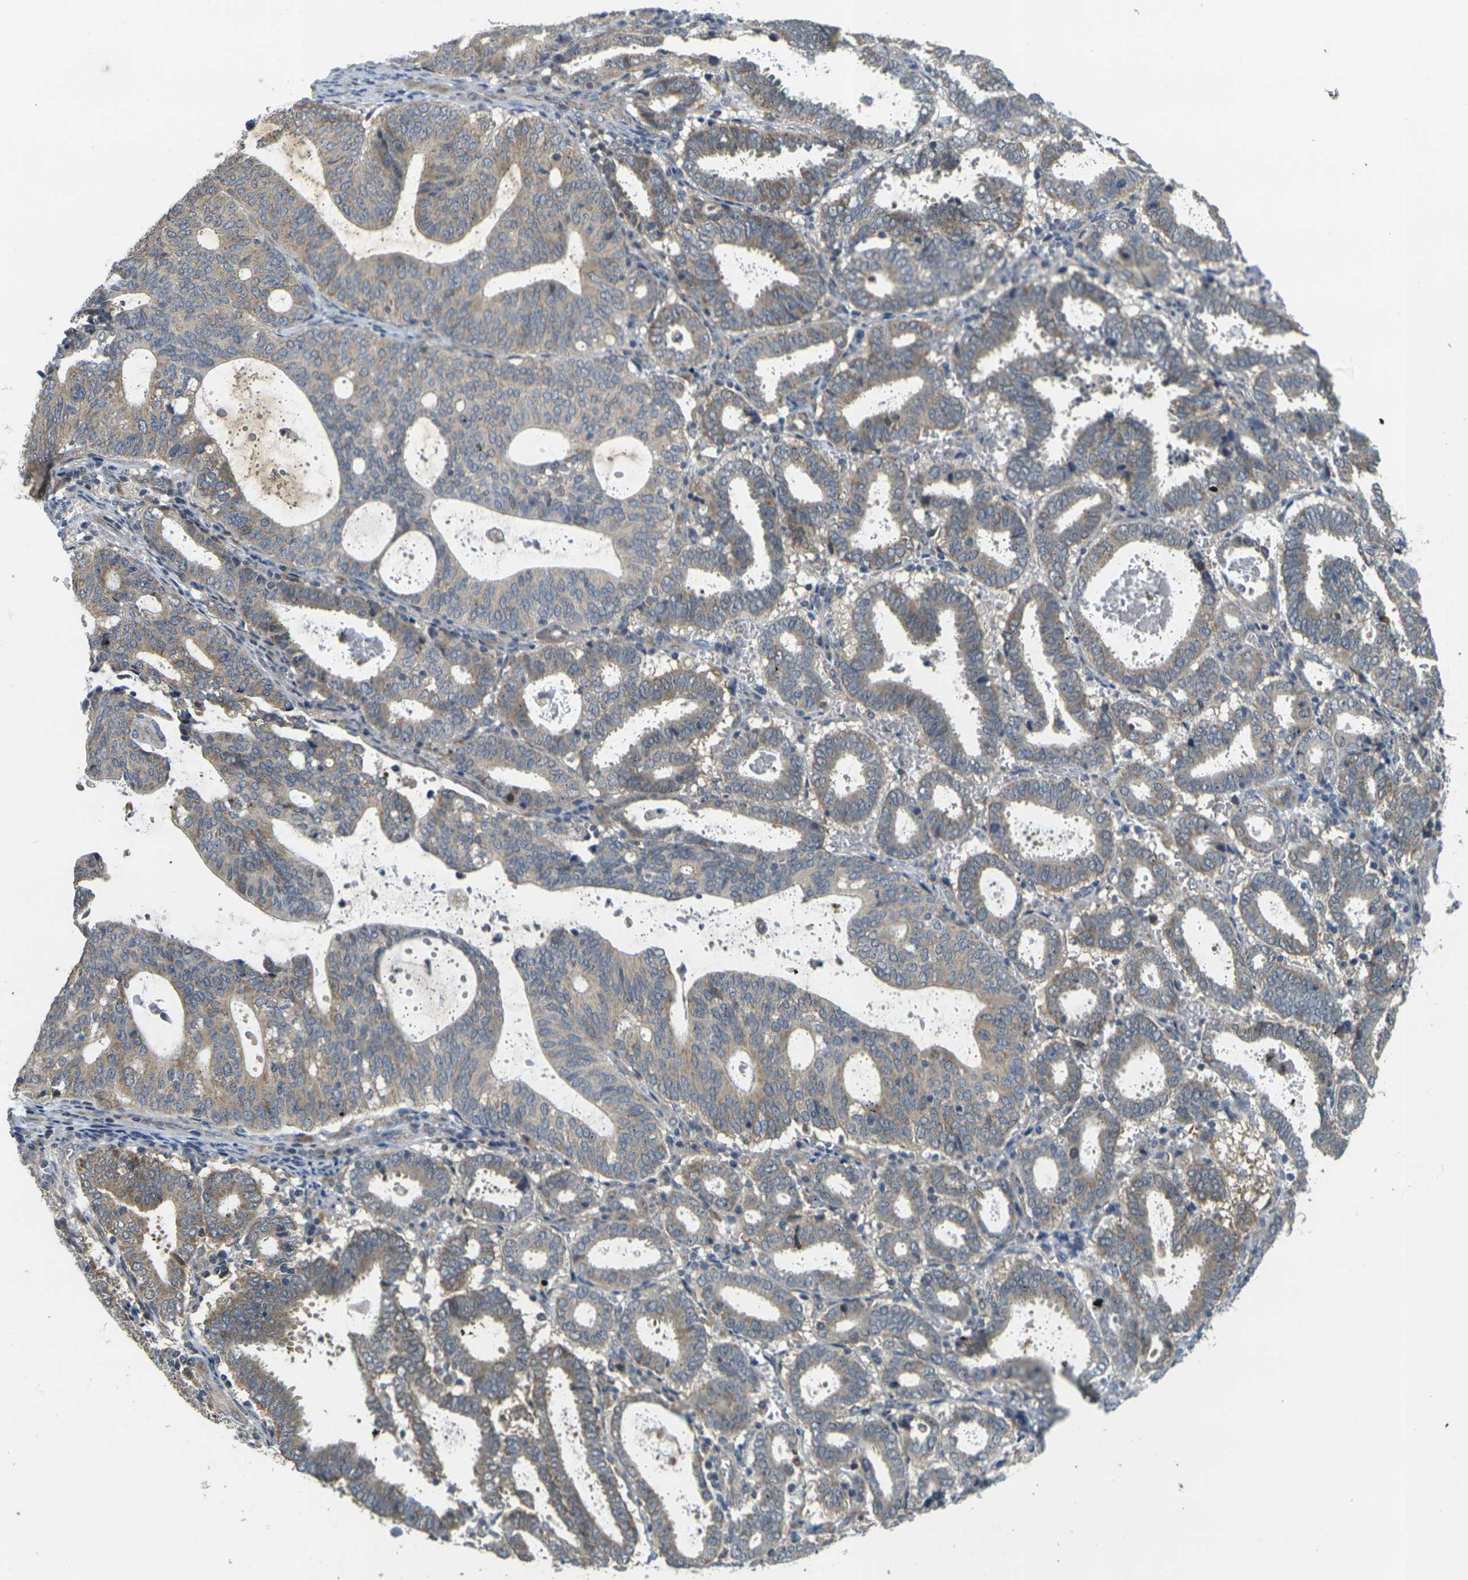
{"staining": {"intensity": "moderate", "quantity": "25%-75%", "location": "cytoplasmic/membranous"}, "tissue": "endometrial cancer", "cell_type": "Tumor cells", "image_type": "cancer", "snomed": [{"axis": "morphology", "description": "Adenocarcinoma, NOS"}, {"axis": "topography", "description": "Uterus"}], "caption": "IHC histopathology image of human endometrial adenocarcinoma stained for a protein (brown), which demonstrates medium levels of moderate cytoplasmic/membranous positivity in about 25%-75% of tumor cells.", "gene": "MINAR2", "patient": {"sex": "female", "age": 83}}